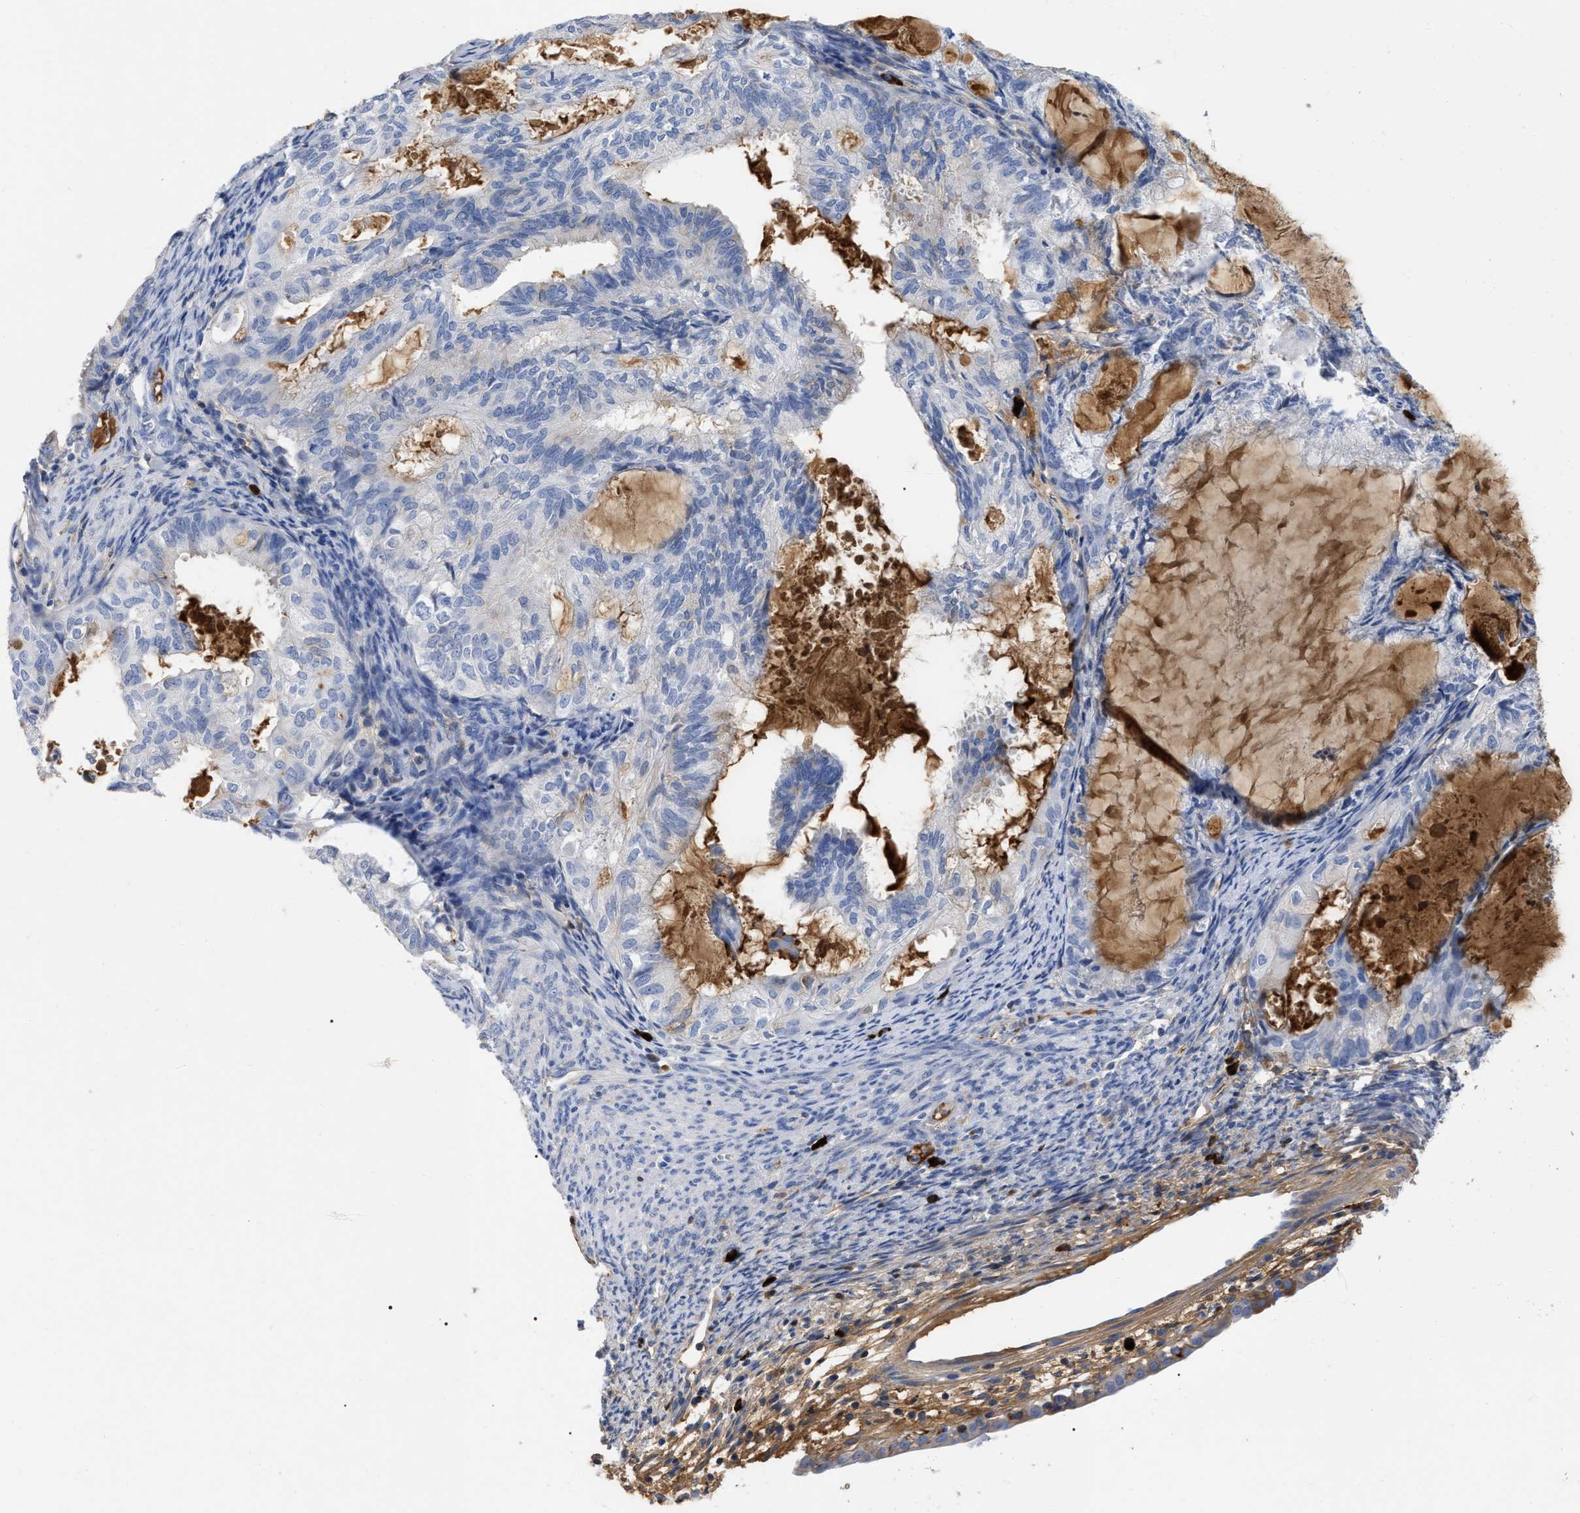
{"staining": {"intensity": "negative", "quantity": "none", "location": "none"}, "tissue": "cervical cancer", "cell_type": "Tumor cells", "image_type": "cancer", "snomed": [{"axis": "morphology", "description": "Normal tissue, NOS"}, {"axis": "morphology", "description": "Adenocarcinoma, NOS"}, {"axis": "topography", "description": "Cervix"}, {"axis": "topography", "description": "Endometrium"}], "caption": "IHC image of neoplastic tissue: human cervical cancer stained with DAB (3,3'-diaminobenzidine) demonstrates no significant protein staining in tumor cells. (DAB (3,3'-diaminobenzidine) immunohistochemistry (IHC), high magnification).", "gene": "IGHV5-51", "patient": {"sex": "female", "age": 86}}